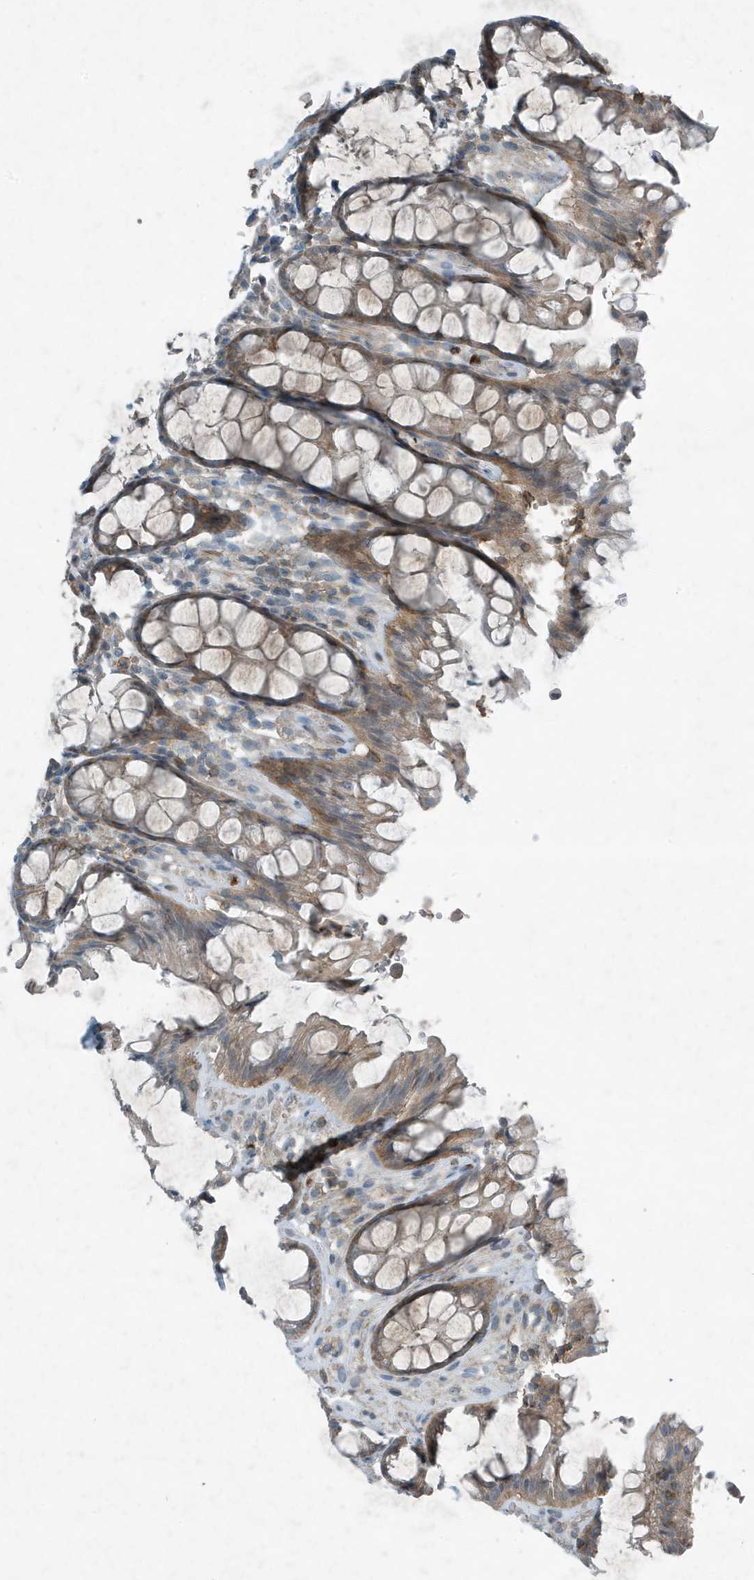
{"staining": {"intensity": "moderate", "quantity": ">75%", "location": "cytoplasmic/membranous"}, "tissue": "rectum", "cell_type": "Glandular cells", "image_type": "normal", "snomed": [{"axis": "morphology", "description": "Normal tissue, NOS"}, {"axis": "topography", "description": "Rectum"}], "caption": "Immunohistochemistry of normal human rectum demonstrates medium levels of moderate cytoplasmic/membranous positivity in about >75% of glandular cells.", "gene": "DAPP1", "patient": {"sex": "male", "age": 64}}